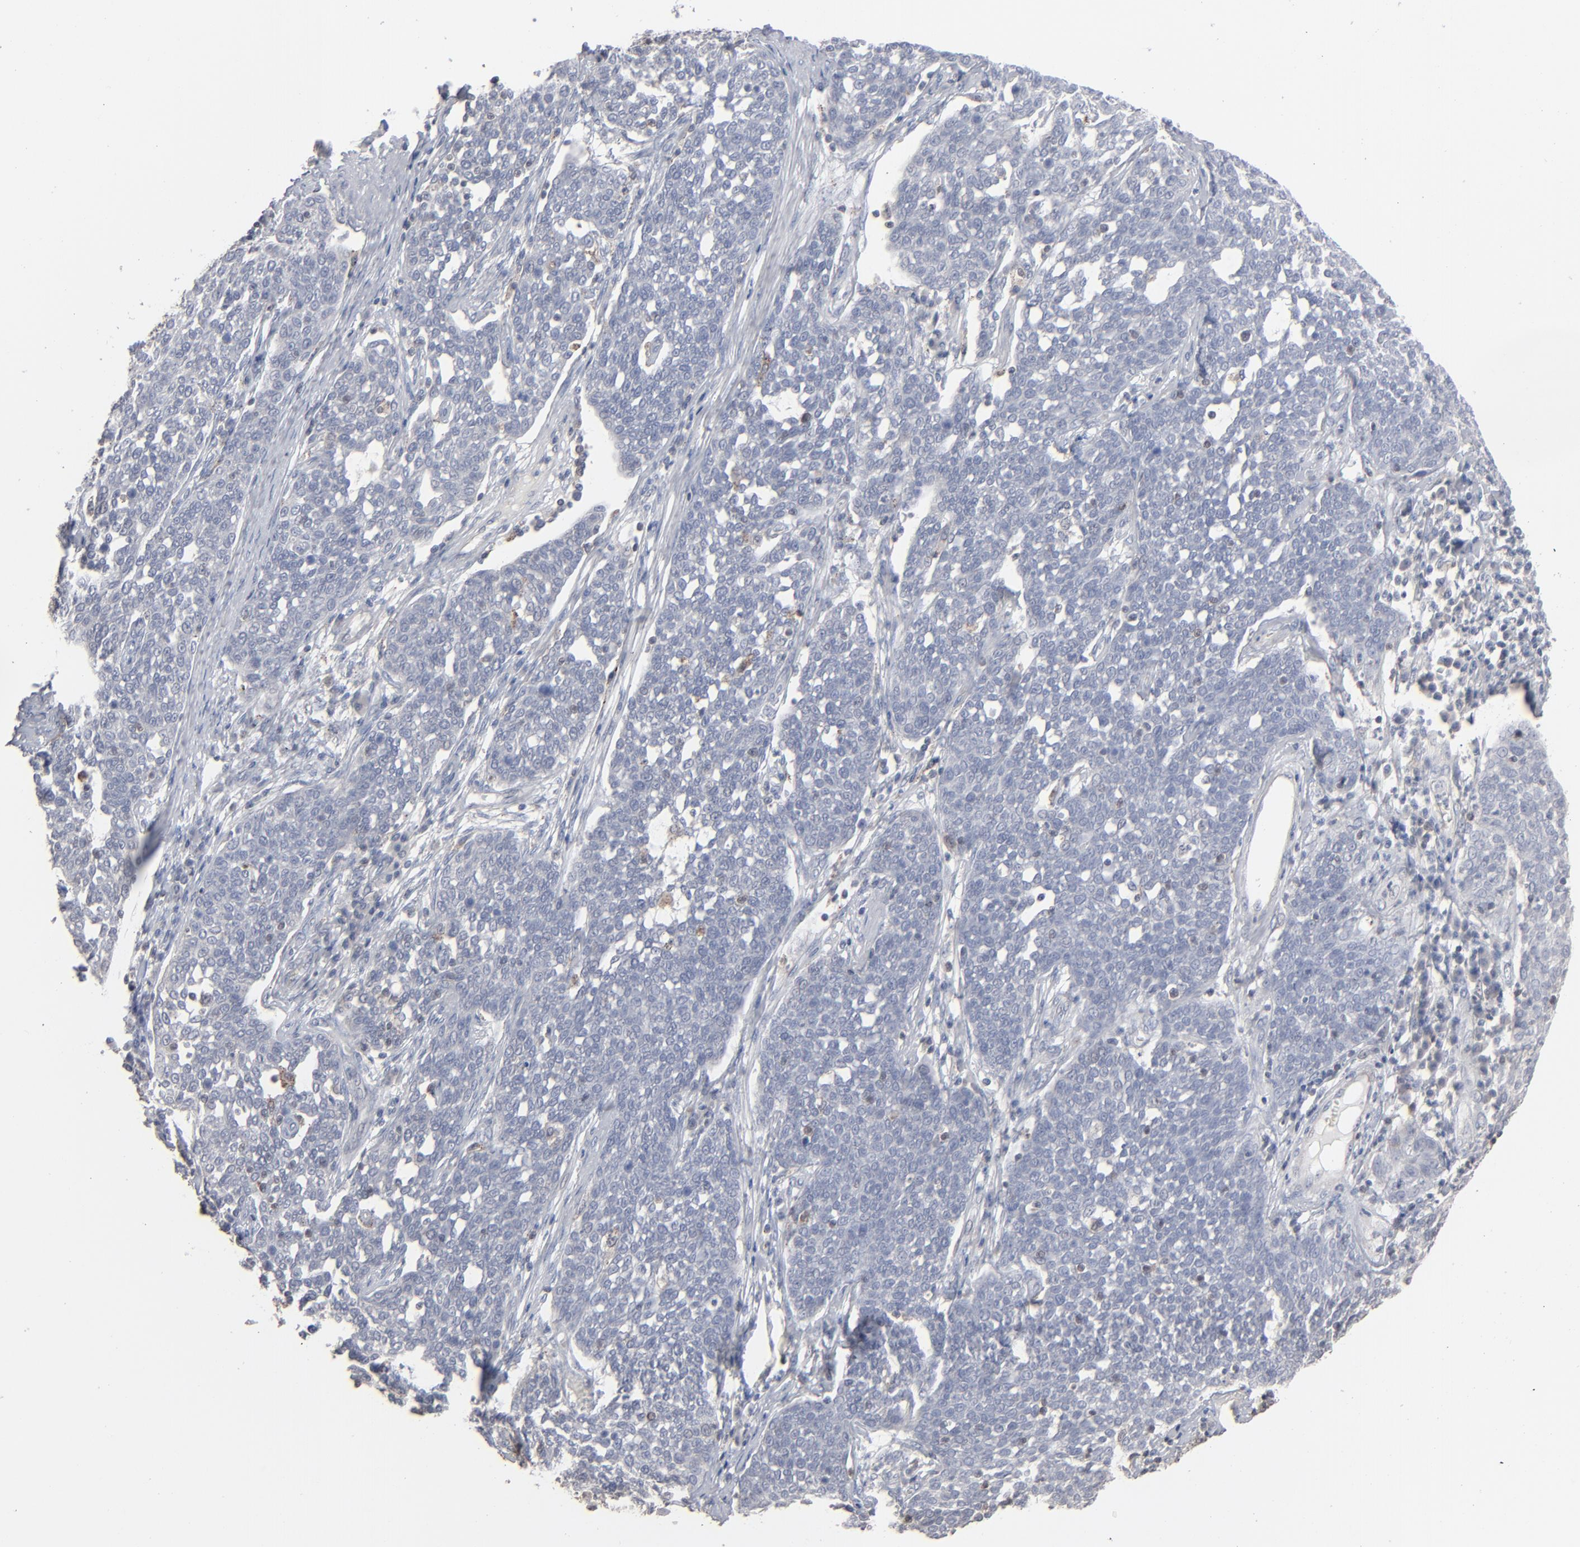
{"staining": {"intensity": "negative", "quantity": "none", "location": "none"}, "tissue": "cervical cancer", "cell_type": "Tumor cells", "image_type": "cancer", "snomed": [{"axis": "morphology", "description": "Squamous cell carcinoma, NOS"}, {"axis": "topography", "description": "Cervix"}], "caption": "Tumor cells are negative for brown protein staining in squamous cell carcinoma (cervical).", "gene": "STAT4", "patient": {"sex": "female", "age": 34}}